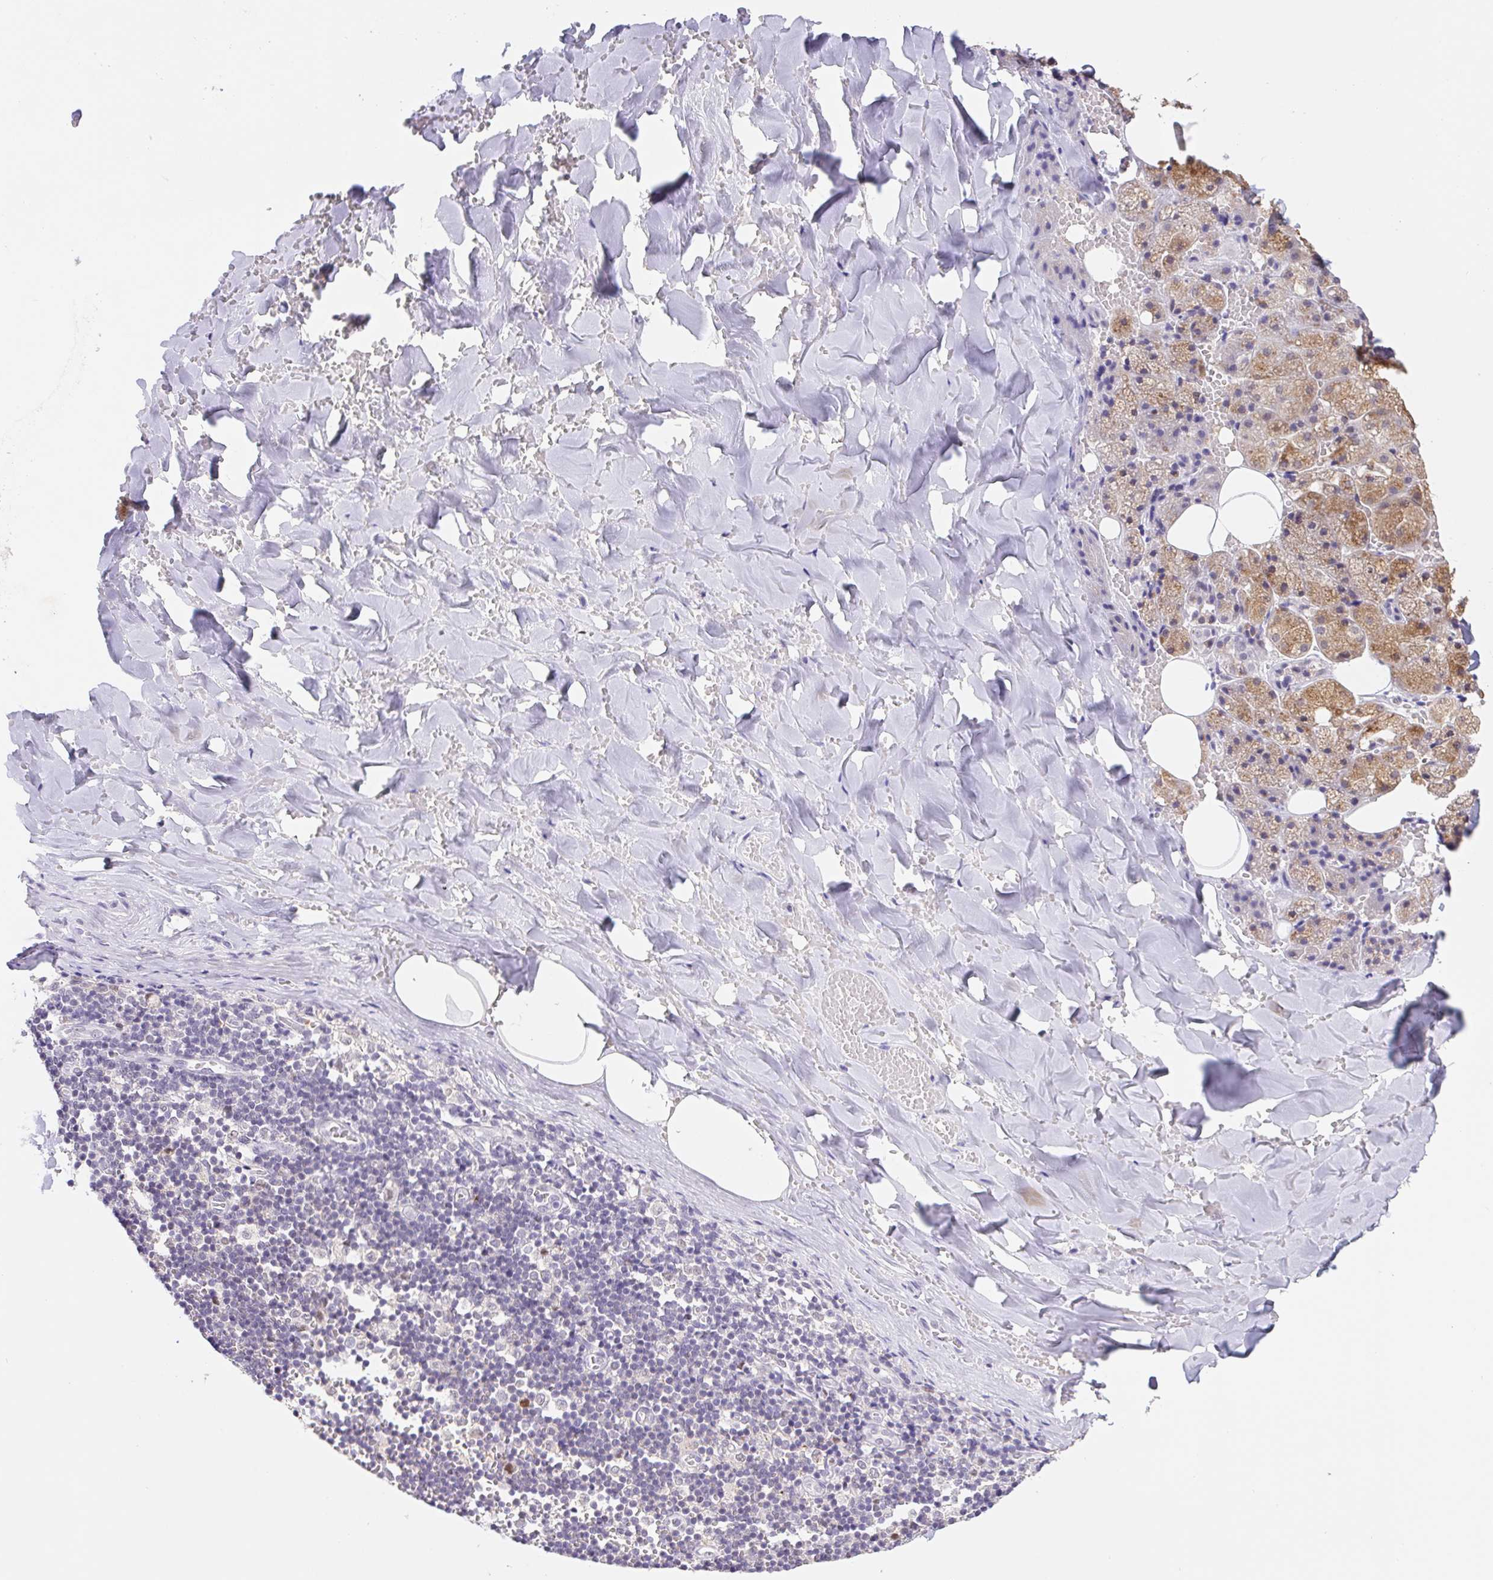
{"staining": {"intensity": "moderate", "quantity": "25%-75%", "location": "cytoplasmic/membranous"}, "tissue": "salivary gland", "cell_type": "Glandular cells", "image_type": "normal", "snomed": [{"axis": "morphology", "description": "Normal tissue, NOS"}, {"axis": "topography", "description": "Salivary gland"}, {"axis": "topography", "description": "Peripheral nerve tissue"}], "caption": "Immunohistochemical staining of benign human salivary gland reveals 25%-75% levels of moderate cytoplasmic/membranous protein expression in about 25%-75% of glandular cells.", "gene": "L3MBTL4", "patient": {"sex": "male", "age": 38}}